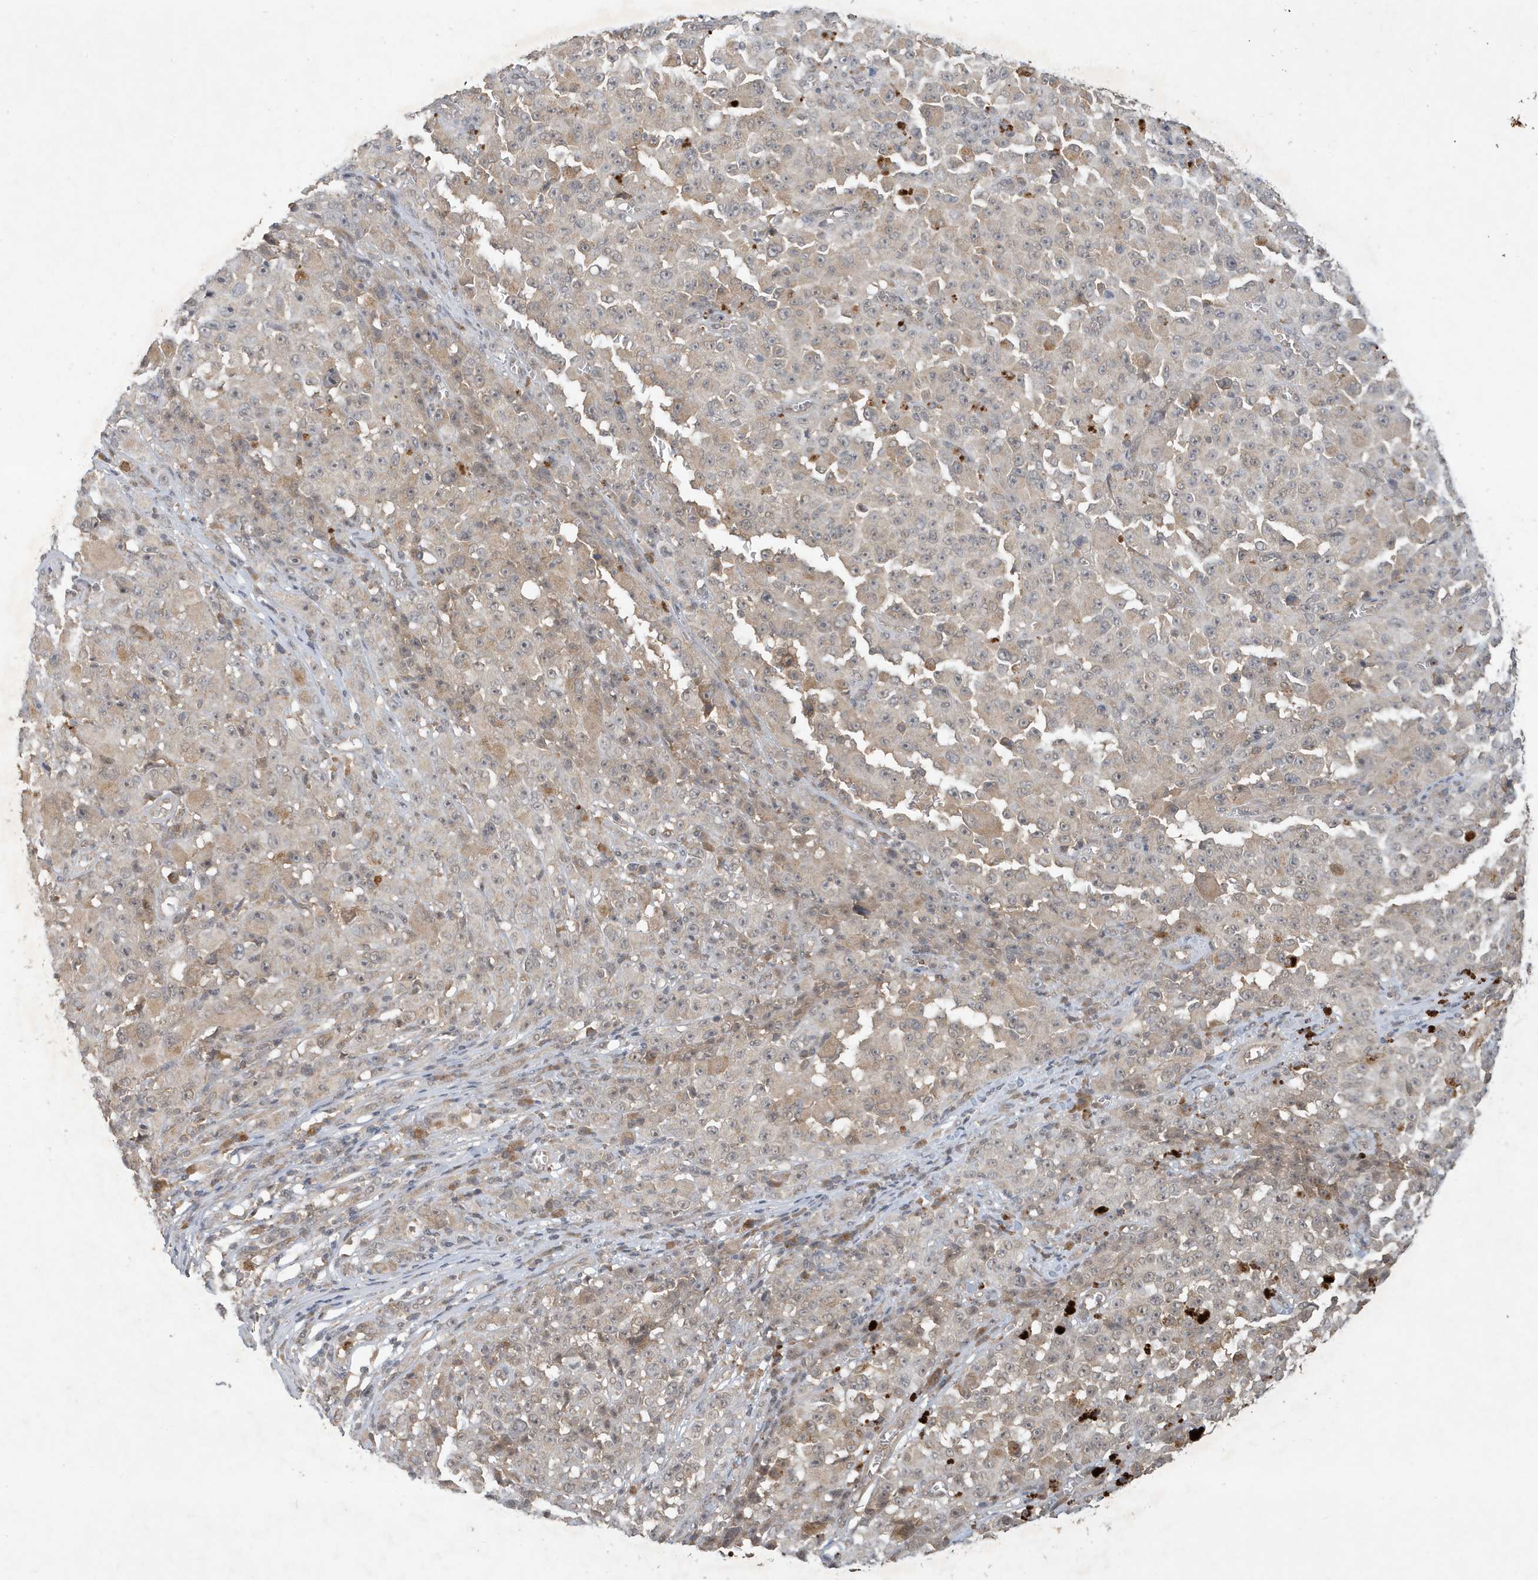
{"staining": {"intensity": "negative", "quantity": "none", "location": "none"}, "tissue": "melanoma", "cell_type": "Tumor cells", "image_type": "cancer", "snomed": [{"axis": "morphology", "description": "Malignant melanoma, NOS"}, {"axis": "topography", "description": "Skin"}], "caption": "An immunohistochemistry photomicrograph of malignant melanoma is shown. There is no staining in tumor cells of malignant melanoma. The staining is performed using DAB (3,3'-diaminobenzidine) brown chromogen with nuclei counter-stained in using hematoxylin.", "gene": "ABCB9", "patient": {"sex": "female", "age": 82}}